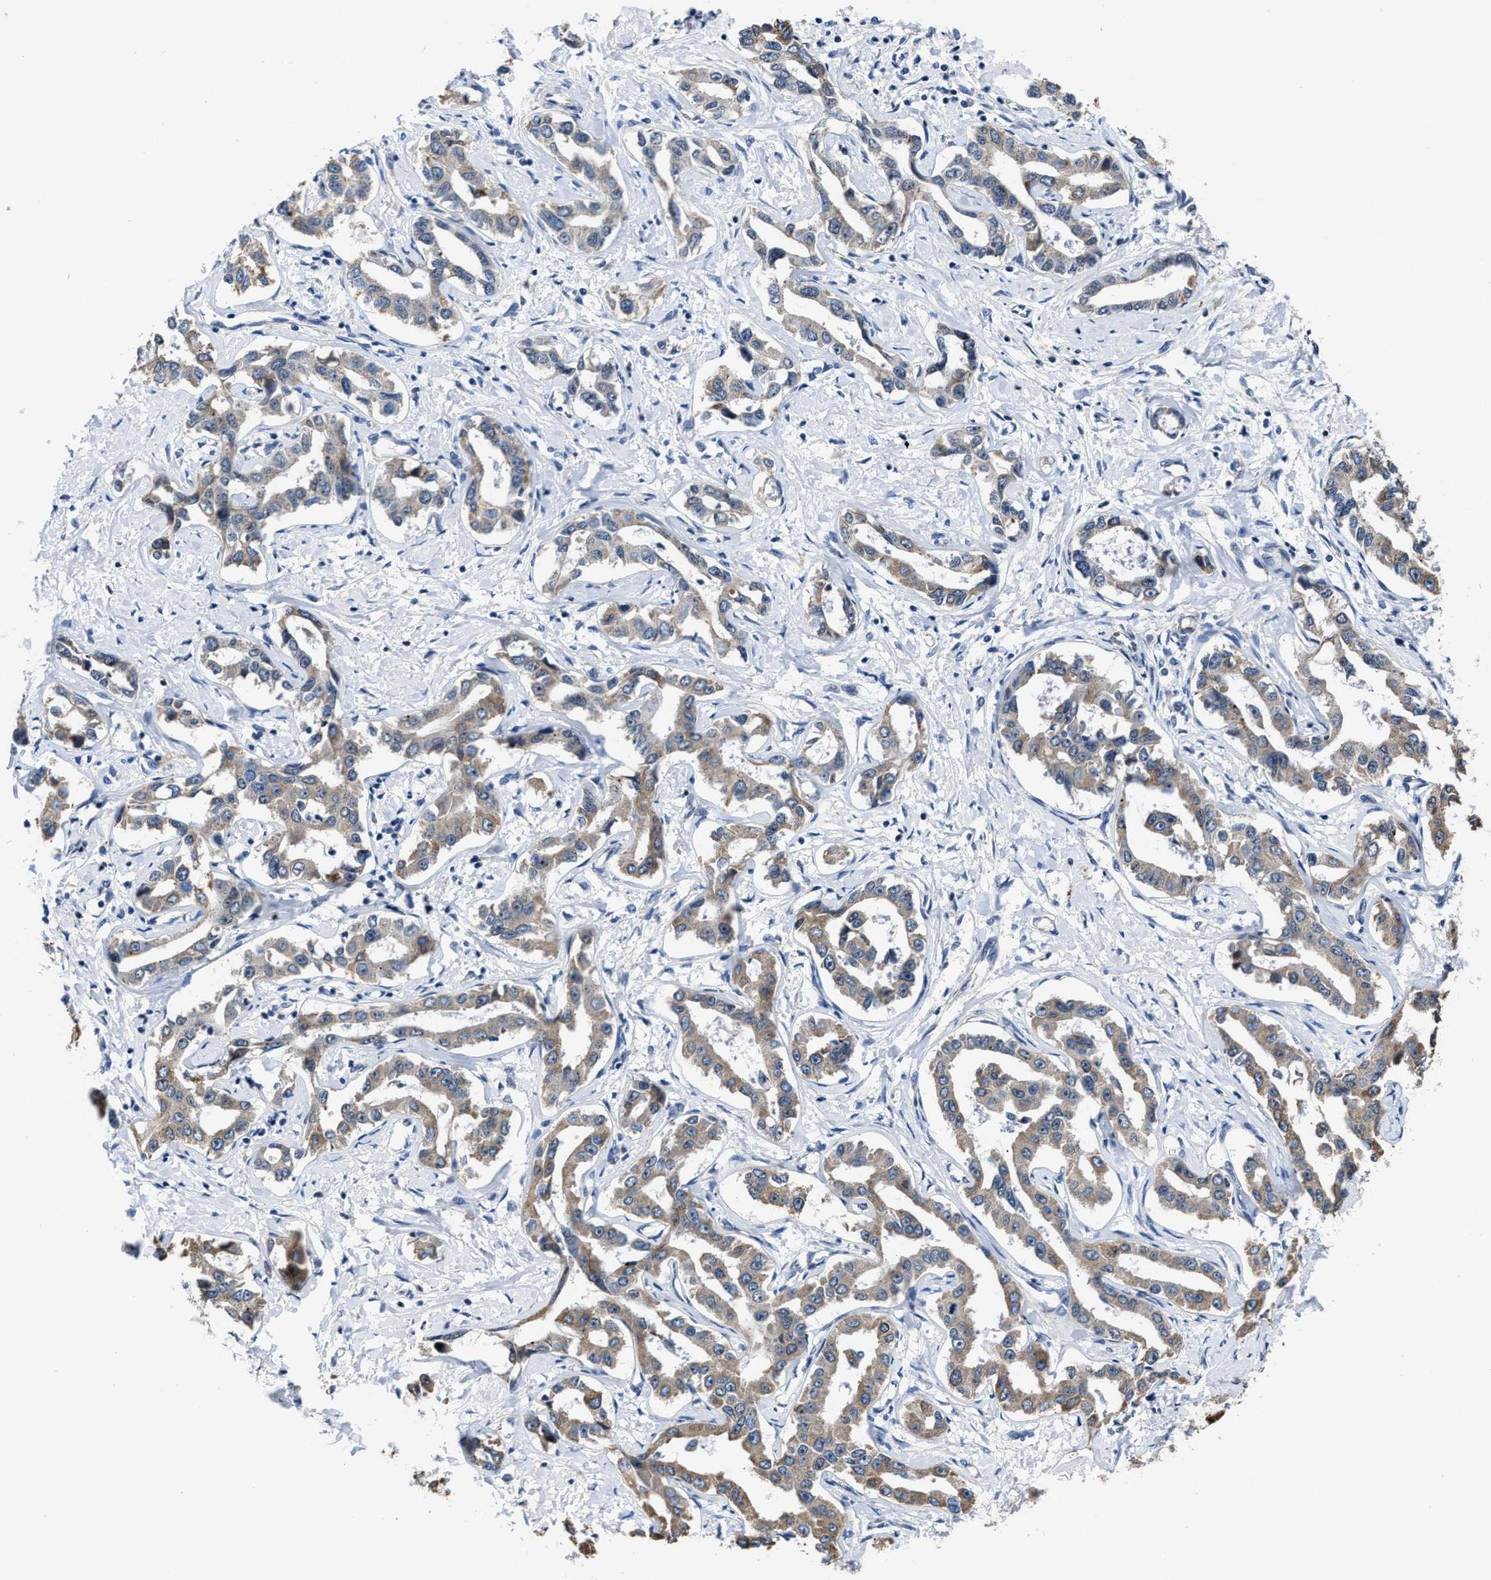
{"staining": {"intensity": "weak", "quantity": ">75%", "location": "cytoplasmic/membranous"}, "tissue": "liver cancer", "cell_type": "Tumor cells", "image_type": "cancer", "snomed": [{"axis": "morphology", "description": "Cholangiocarcinoma"}, {"axis": "topography", "description": "Liver"}], "caption": "IHC photomicrograph of liver cancer stained for a protein (brown), which displays low levels of weak cytoplasmic/membranous positivity in about >75% of tumor cells.", "gene": "GHITM", "patient": {"sex": "male", "age": 59}}